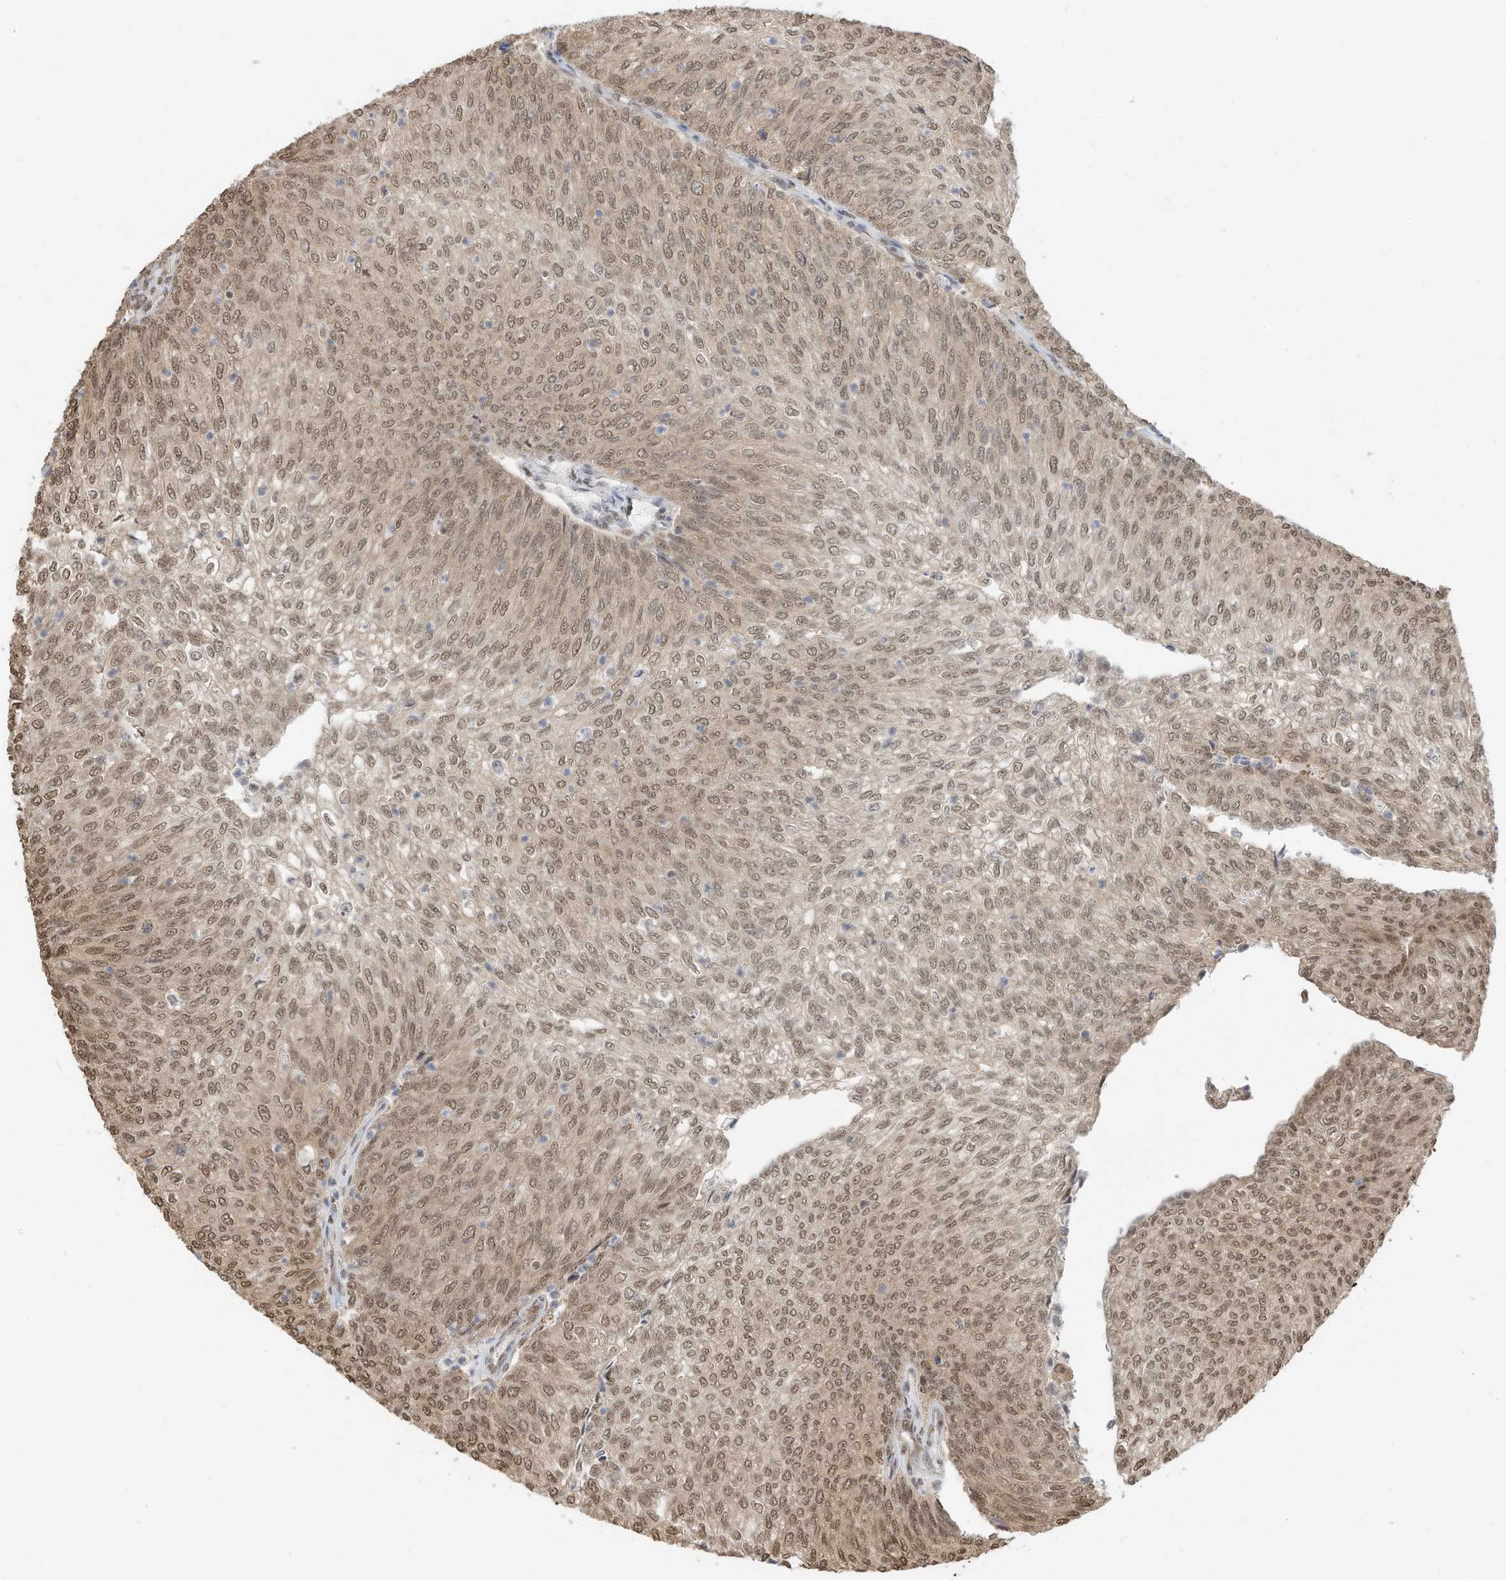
{"staining": {"intensity": "moderate", "quantity": ">75%", "location": "nuclear"}, "tissue": "urothelial cancer", "cell_type": "Tumor cells", "image_type": "cancer", "snomed": [{"axis": "morphology", "description": "Urothelial carcinoma, Low grade"}, {"axis": "topography", "description": "Urinary bladder"}], "caption": "Low-grade urothelial carcinoma was stained to show a protein in brown. There is medium levels of moderate nuclear expression in approximately >75% of tumor cells.", "gene": "ZNF195", "patient": {"sex": "female", "age": 79}}